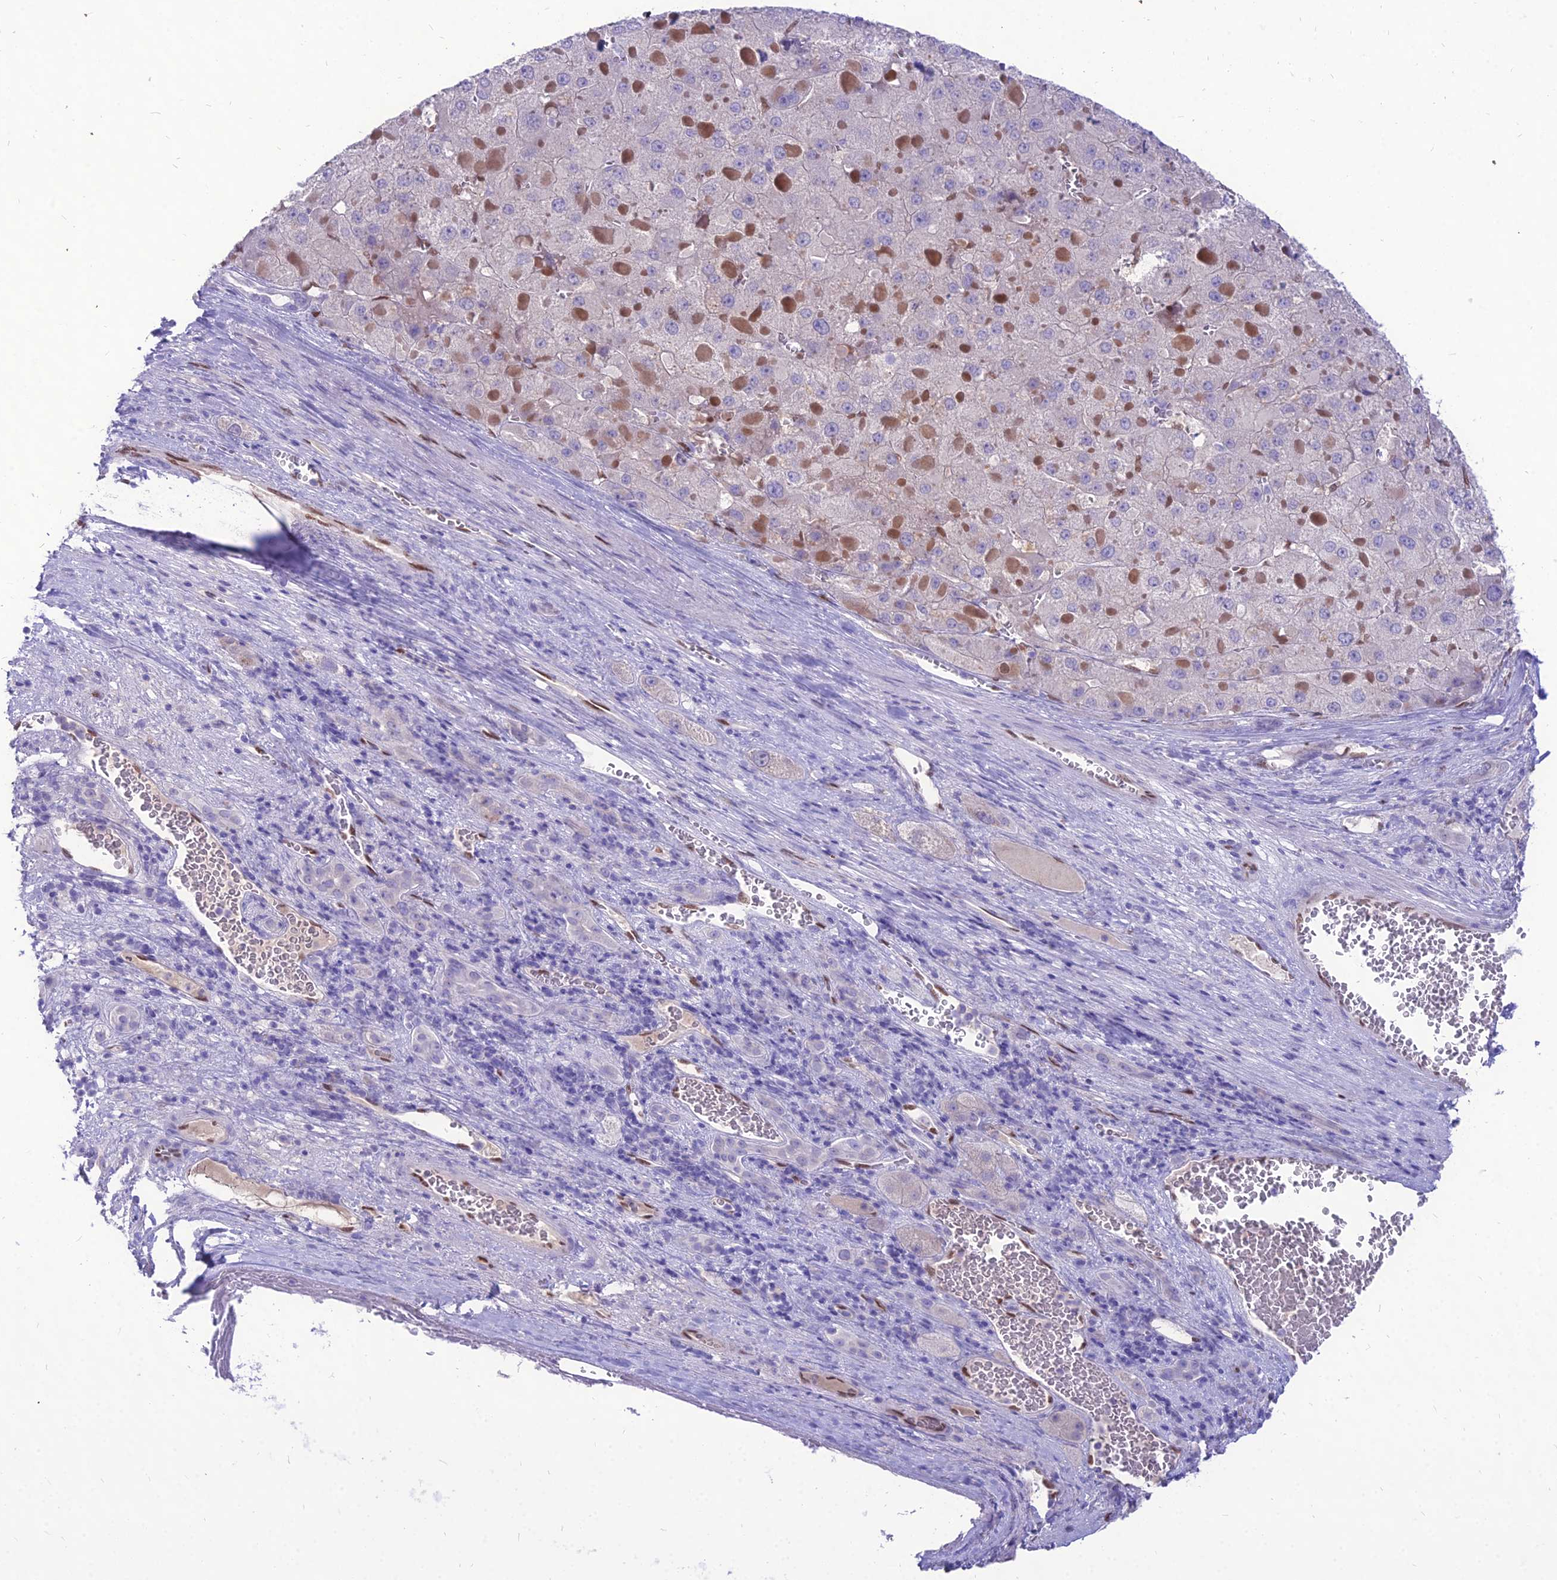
{"staining": {"intensity": "negative", "quantity": "none", "location": "none"}, "tissue": "liver cancer", "cell_type": "Tumor cells", "image_type": "cancer", "snomed": [{"axis": "morphology", "description": "Carcinoma, Hepatocellular, NOS"}, {"axis": "topography", "description": "Liver"}], "caption": "Tumor cells show no significant protein expression in hepatocellular carcinoma (liver).", "gene": "NOVA2", "patient": {"sex": "female", "age": 73}}